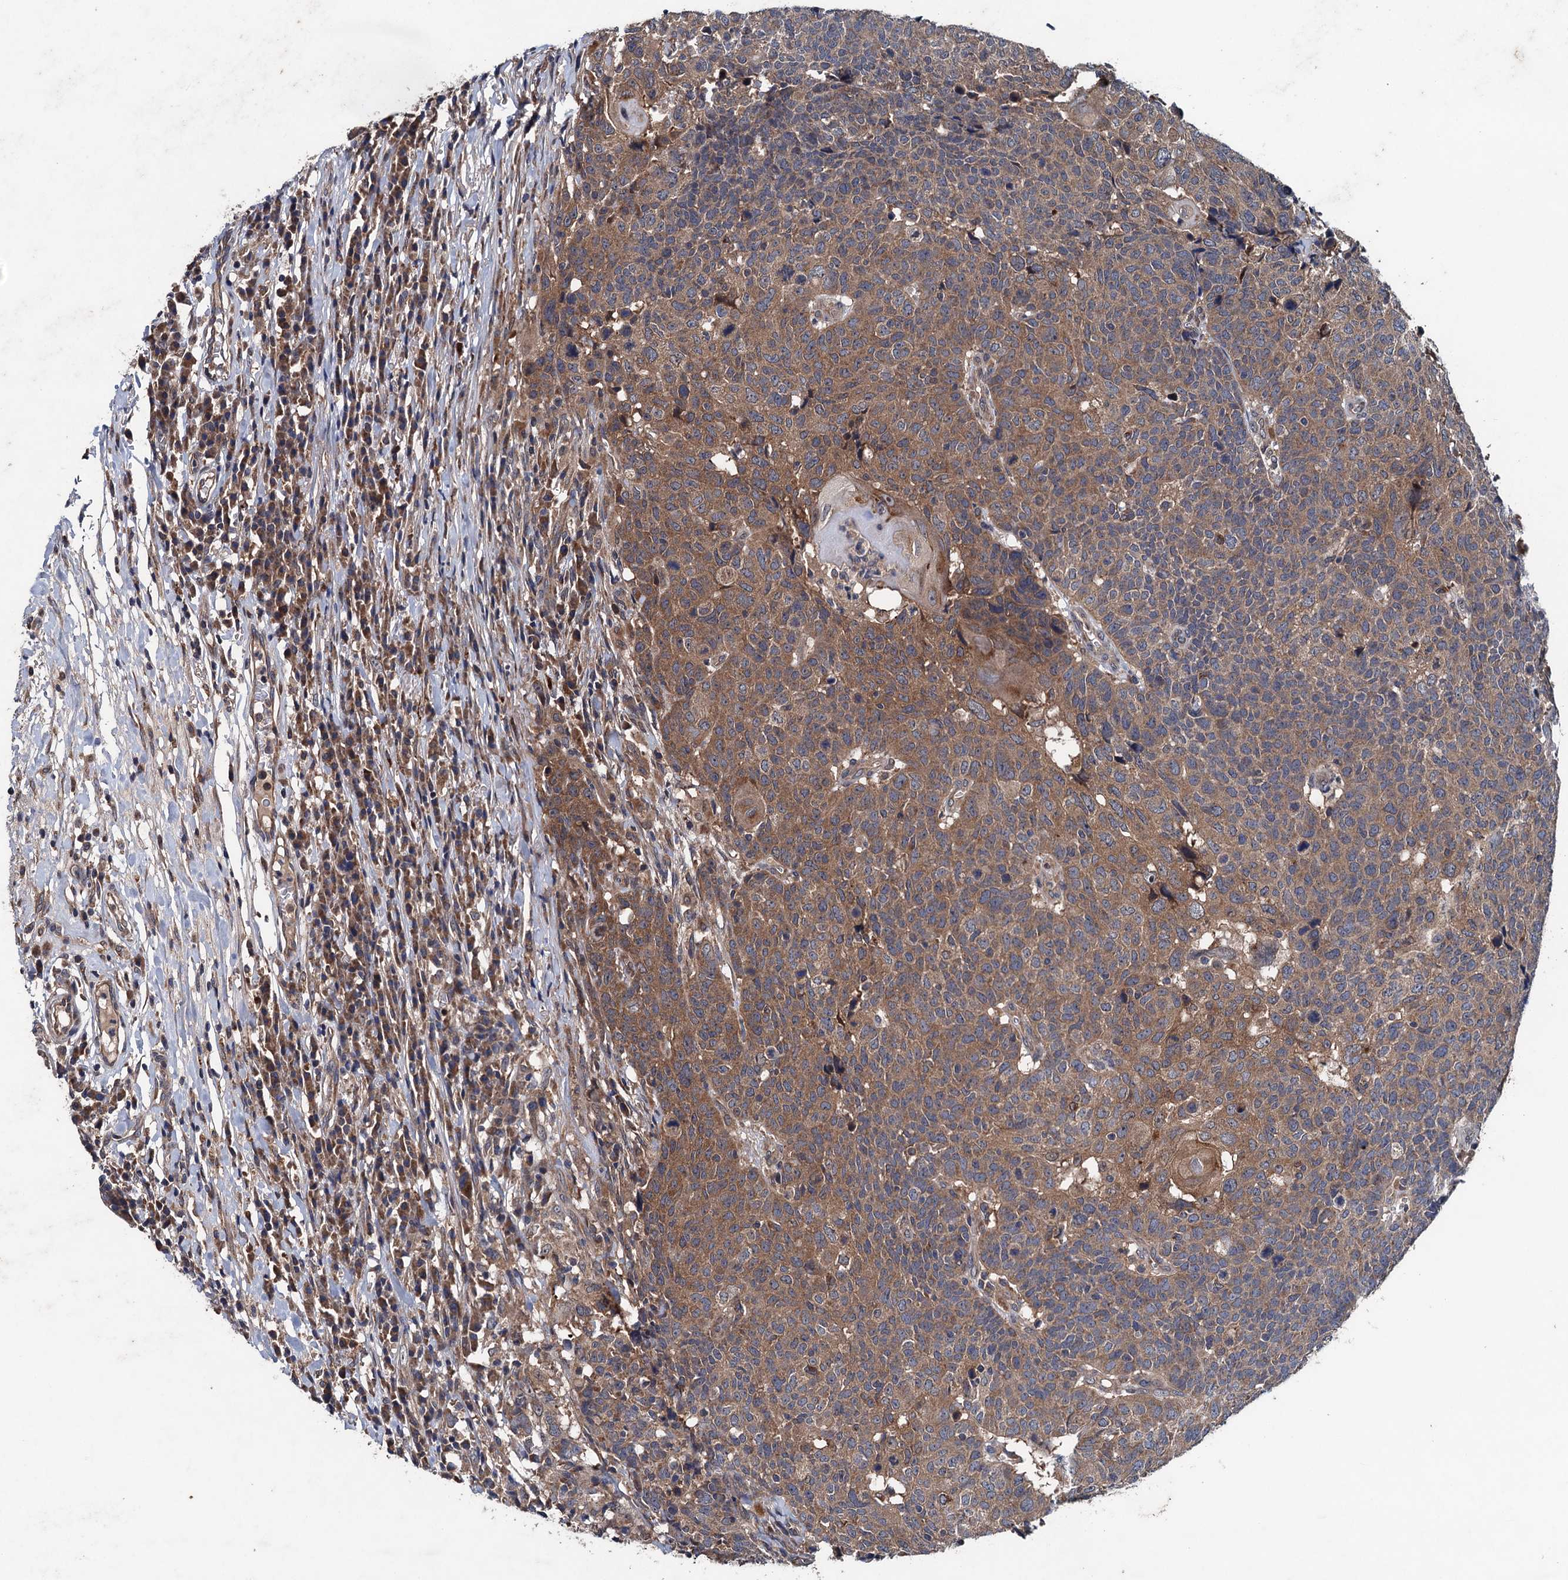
{"staining": {"intensity": "moderate", "quantity": ">75%", "location": "cytoplasmic/membranous"}, "tissue": "head and neck cancer", "cell_type": "Tumor cells", "image_type": "cancer", "snomed": [{"axis": "morphology", "description": "Squamous cell carcinoma, NOS"}, {"axis": "topography", "description": "Head-Neck"}], "caption": "There is medium levels of moderate cytoplasmic/membranous expression in tumor cells of squamous cell carcinoma (head and neck), as demonstrated by immunohistochemical staining (brown color).", "gene": "BLTP3B", "patient": {"sex": "male", "age": 66}}